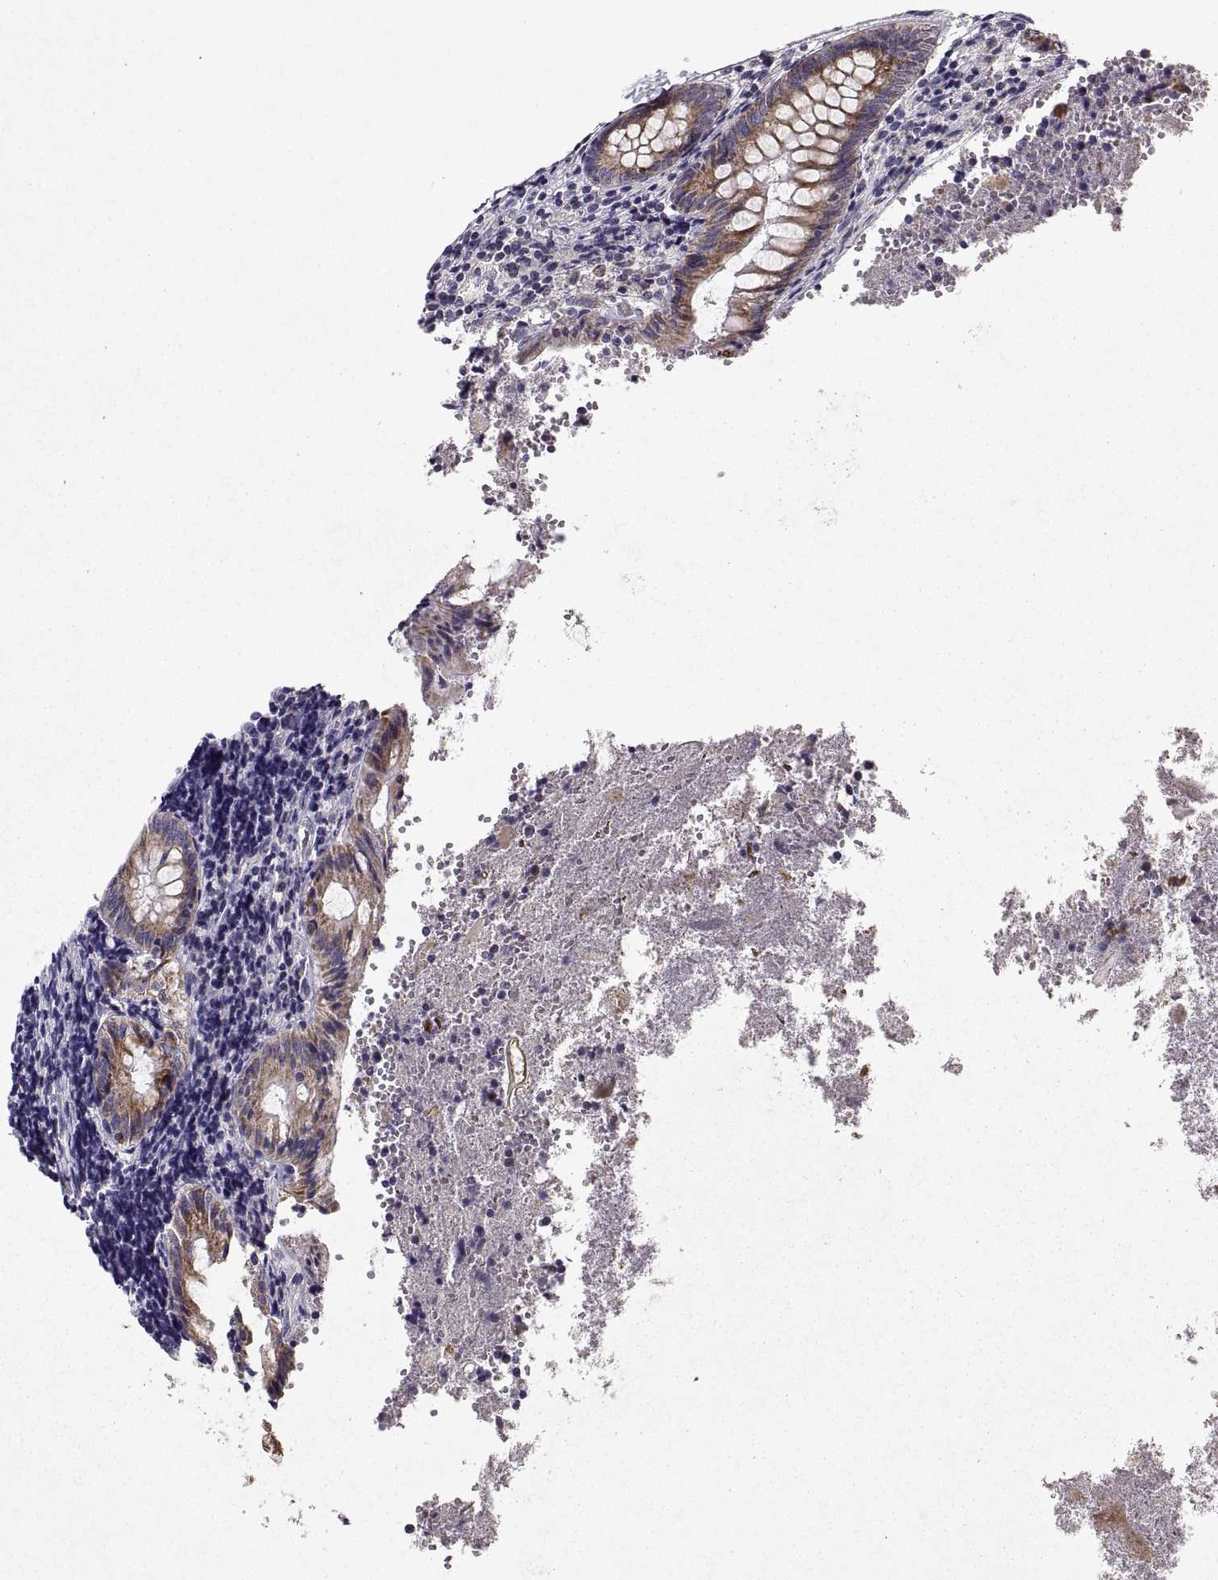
{"staining": {"intensity": "strong", "quantity": ">75%", "location": "cytoplasmic/membranous"}, "tissue": "appendix", "cell_type": "Glandular cells", "image_type": "normal", "snomed": [{"axis": "morphology", "description": "Normal tissue, NOS"}, {"axis": "topography", "description": "Appendix"}], "caption": "High-power microscopy captured an immunohistochemistry histopathology image of unremarkable appendix, revealing strong cytoplasmic/membranous expression in about >75% of glandular cells. Nuclei are stained in blue.", "gene": "MANBAL", "patient": {"sex": "female", "age": 23}}